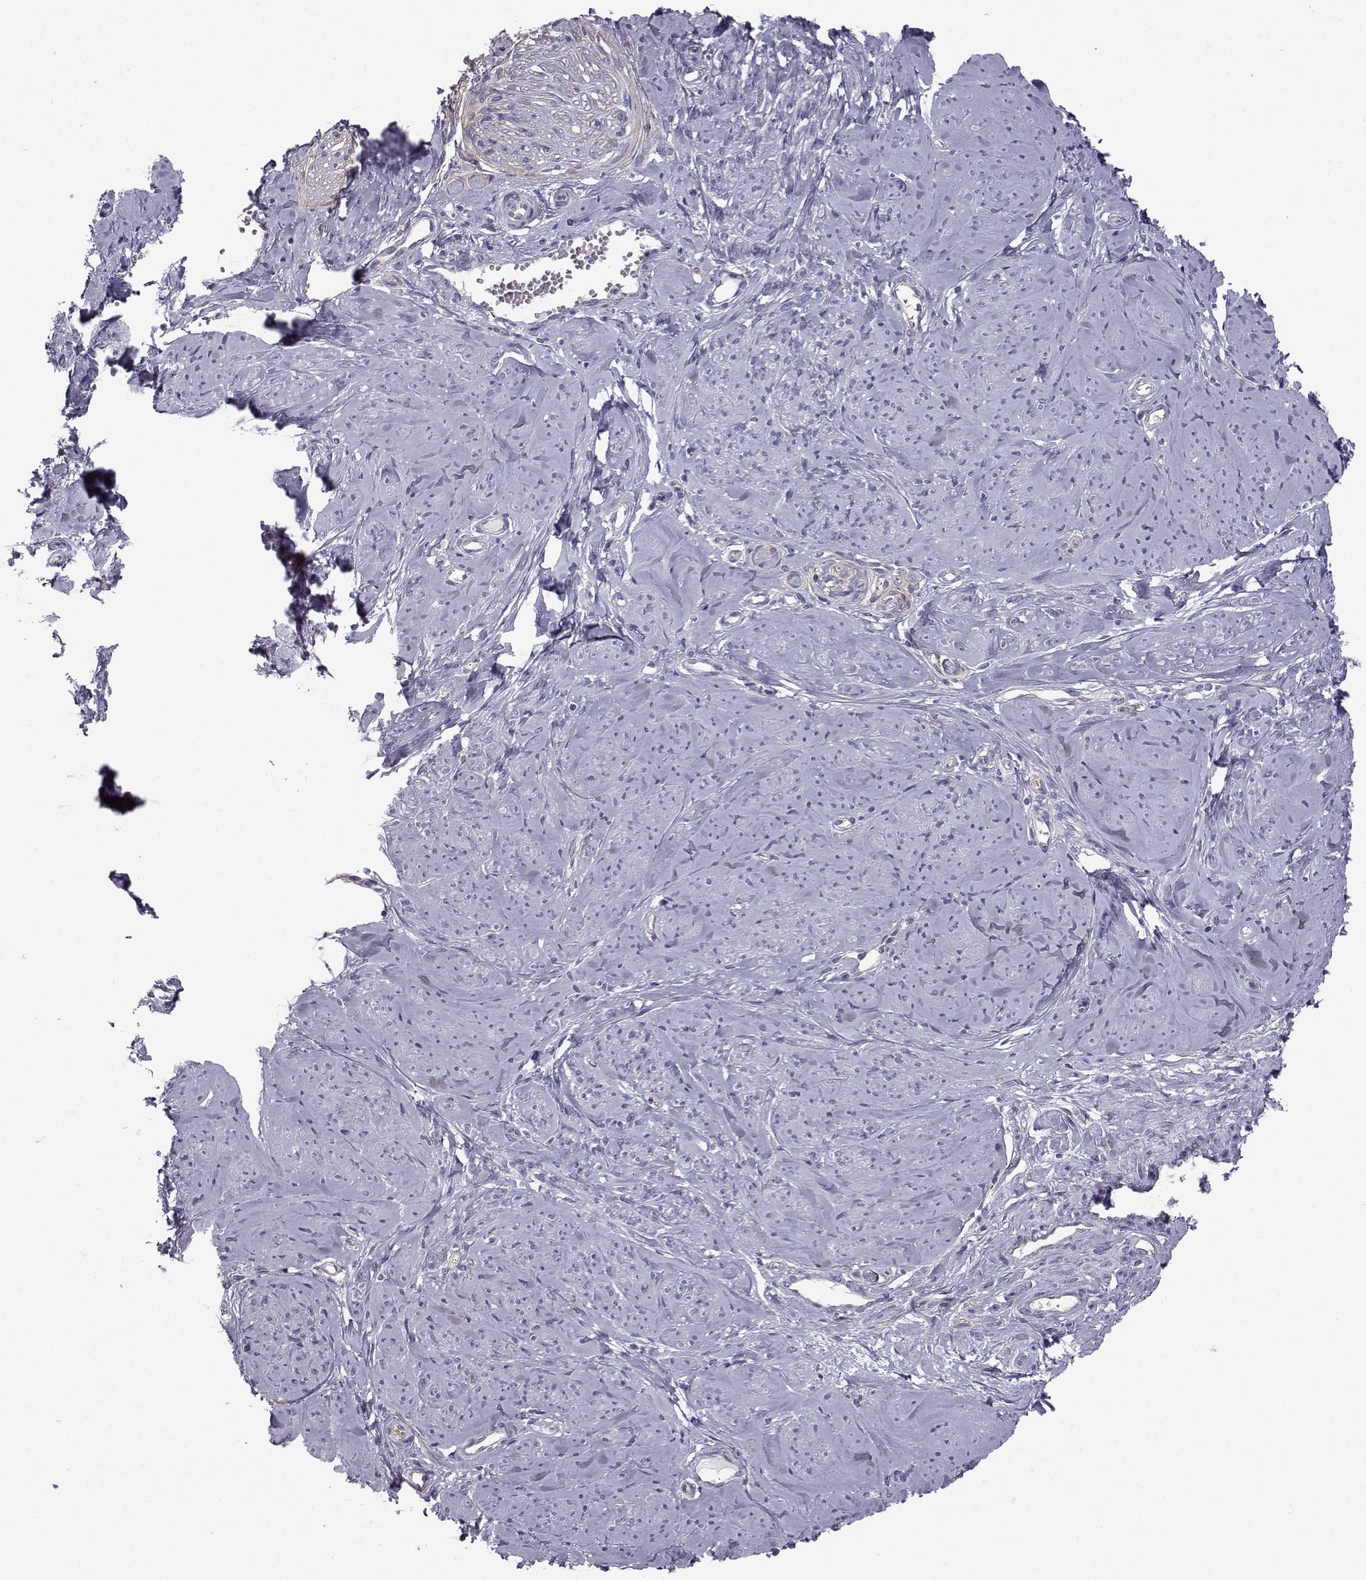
{"staining": {"intensity": "negative", "quantity": "none", "location": "none"}, "tissue": "smooth muscle", "cell_type": "Smooth muscle cells", "image_type": "normal", "snomed": [{"axis": "morphology", "description": "Normal tissue, NOS"}, {"axis": "topography", "description": "Smooth muscle"}], "caption": "This image is of unremarkable smooth muscle stained with IHC to label a protein in brown with the nuclei are counter-stained blue. There is no staining in smooth muscle cells.", "gene": "QPCT", "patient": {"sex": "female", "age": 48}}